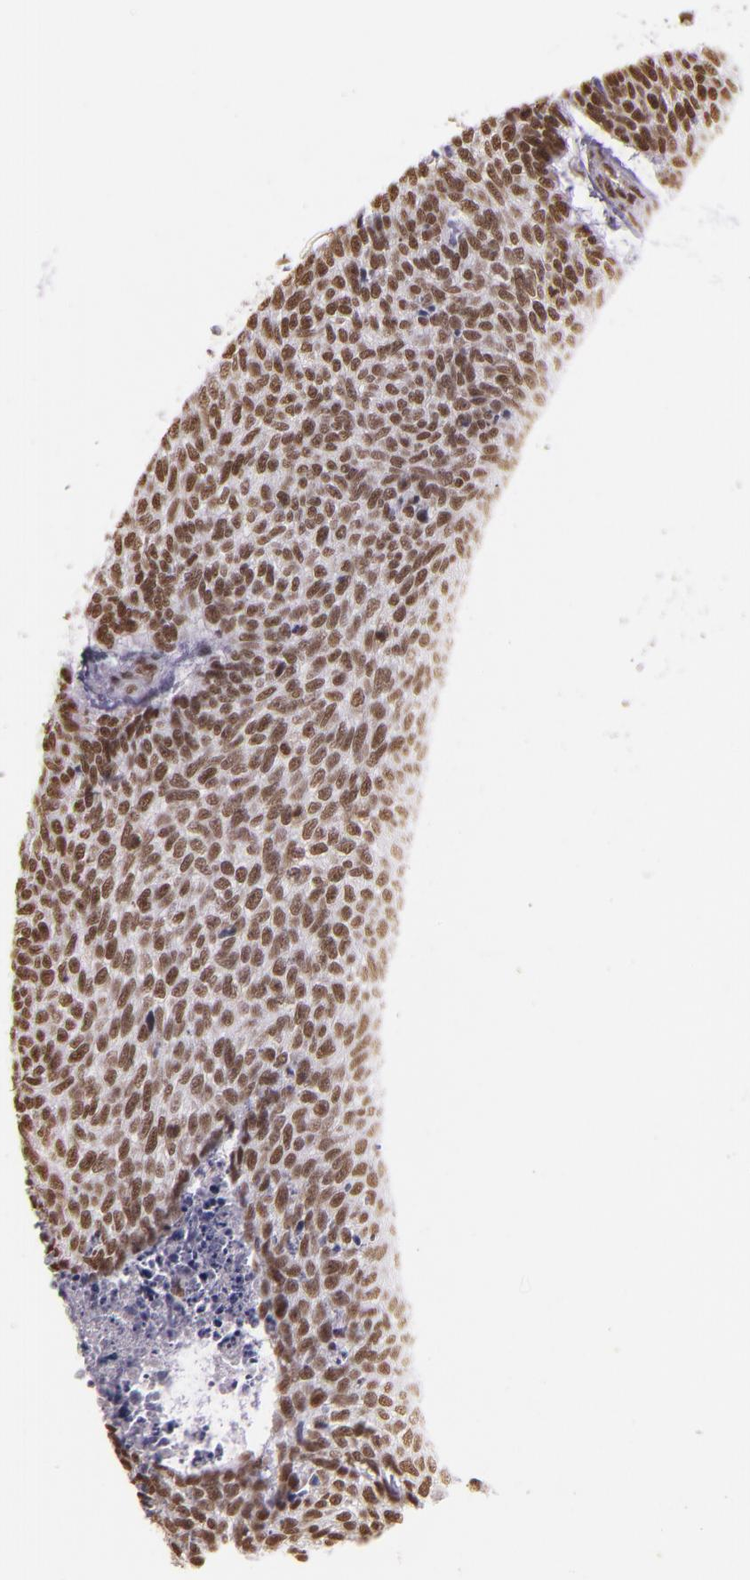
{"staining": {"intensity": "moderate", "quantity": ">75%", "location": "nuclear"}, "tissue": "skin cancer", "cell_type": "Tumor cells", "image_type": "cancer", "snomed": [{"axis": "morphology", "description": "Basal cell carcinoma"}, {"axis": "topography", "description": "Skin"}], "caption": "Basal cell carcinoma (skin) stained with a protein marker demonstrates moderate staining in tumor cells.", "gene": "USF1", "patient": {"sex": "female", "age": 89}}